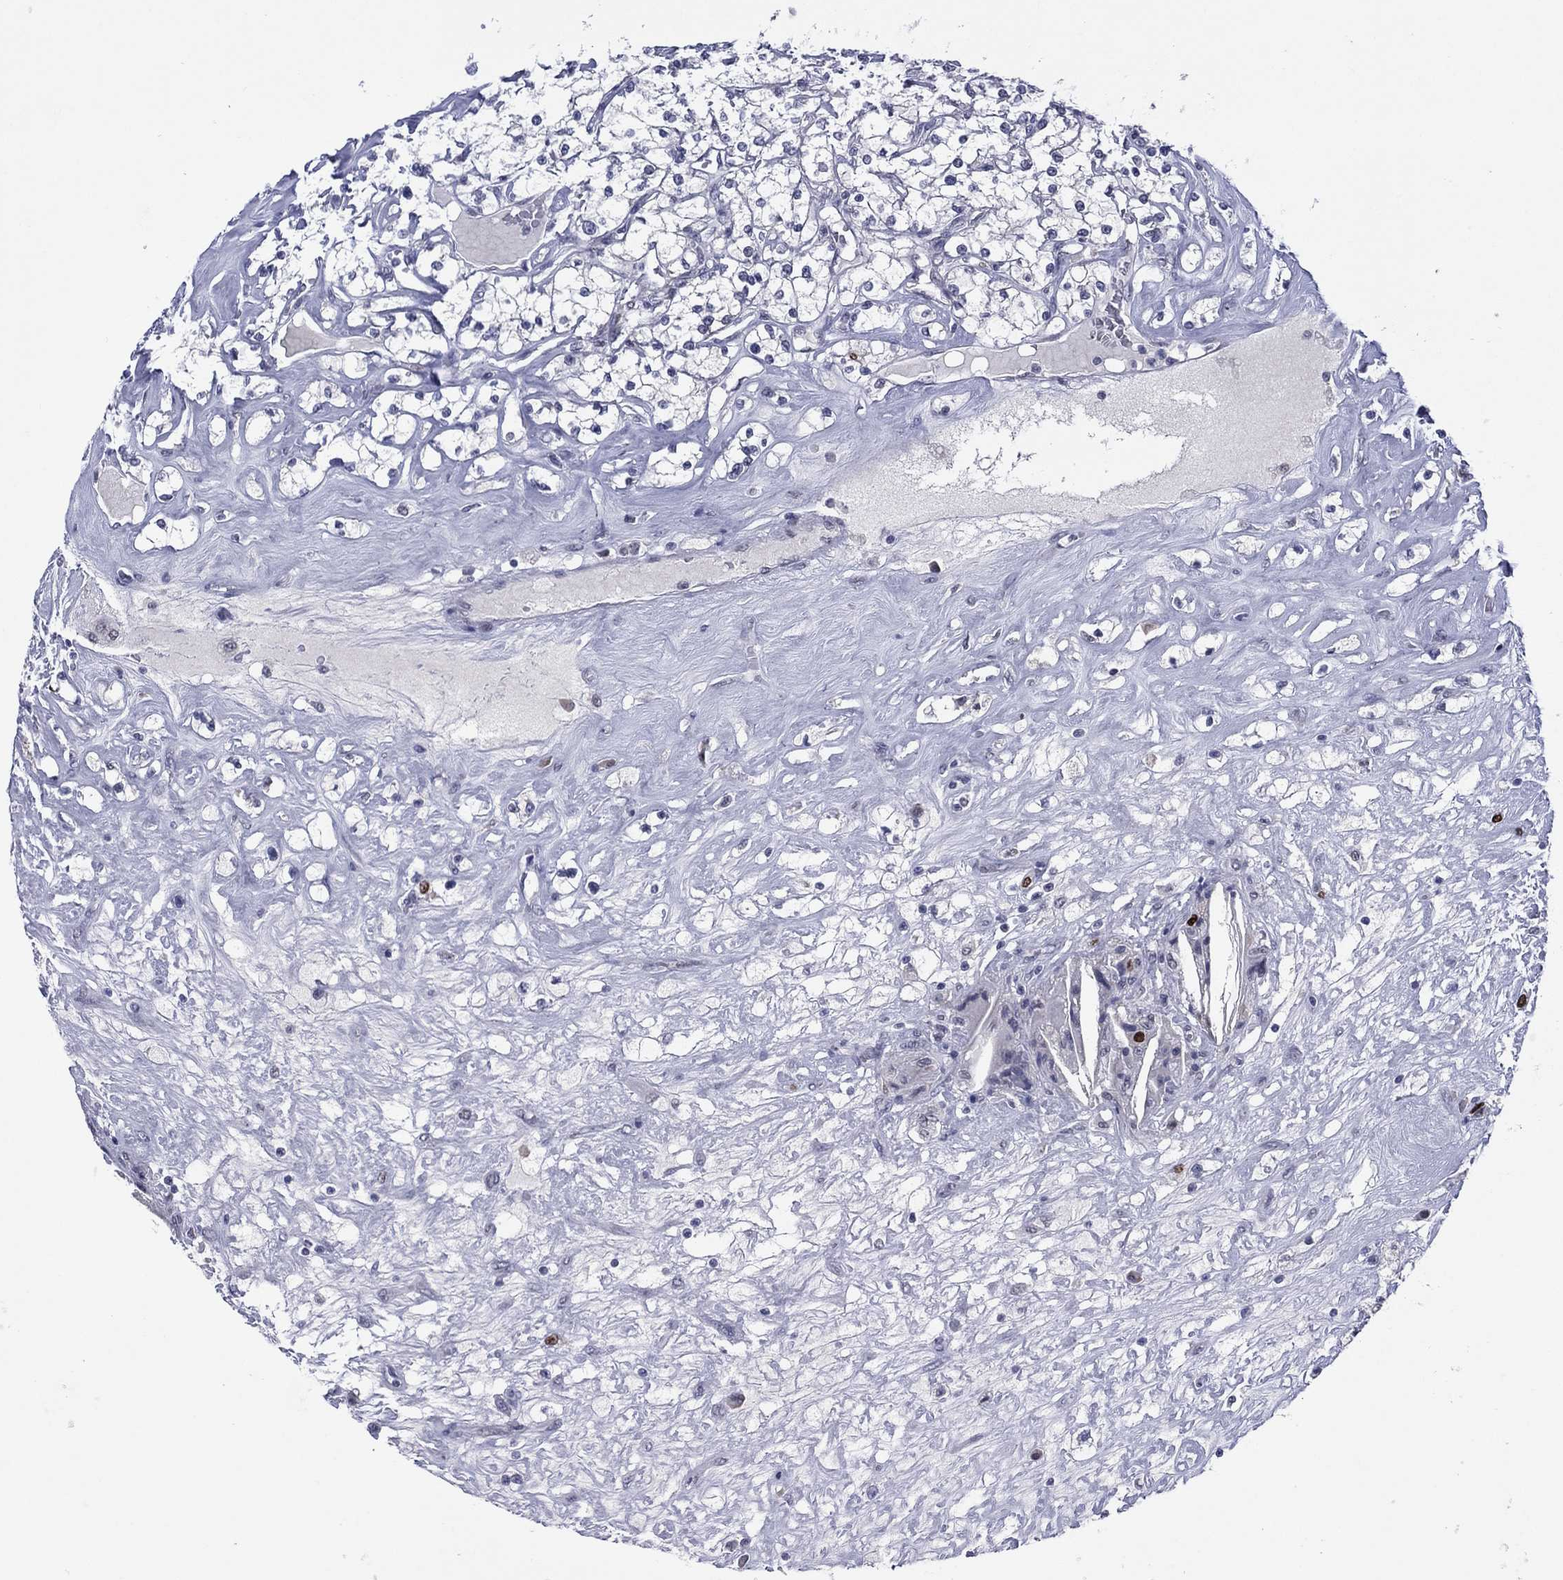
{"staining": {"intensity": "moderate", "quantity": "<25%", "location": "nuclear"}, "tissue": "renal cancer", "cell_type": "Tumor cells", "image_type": "cancer", "snomed": [{"axis": "morphology", "description": "Adenocarcinoma, NOS"}, {"axis": "topography", "description": "Kidney"}], "caption": "Immunohistochemical staining of renal cancer demonstrates moderate nuclear protein staining in approximately <25% of tumor cells.", "gene": "CDCA5", "patient": {"sex": "male", "age": 67}}